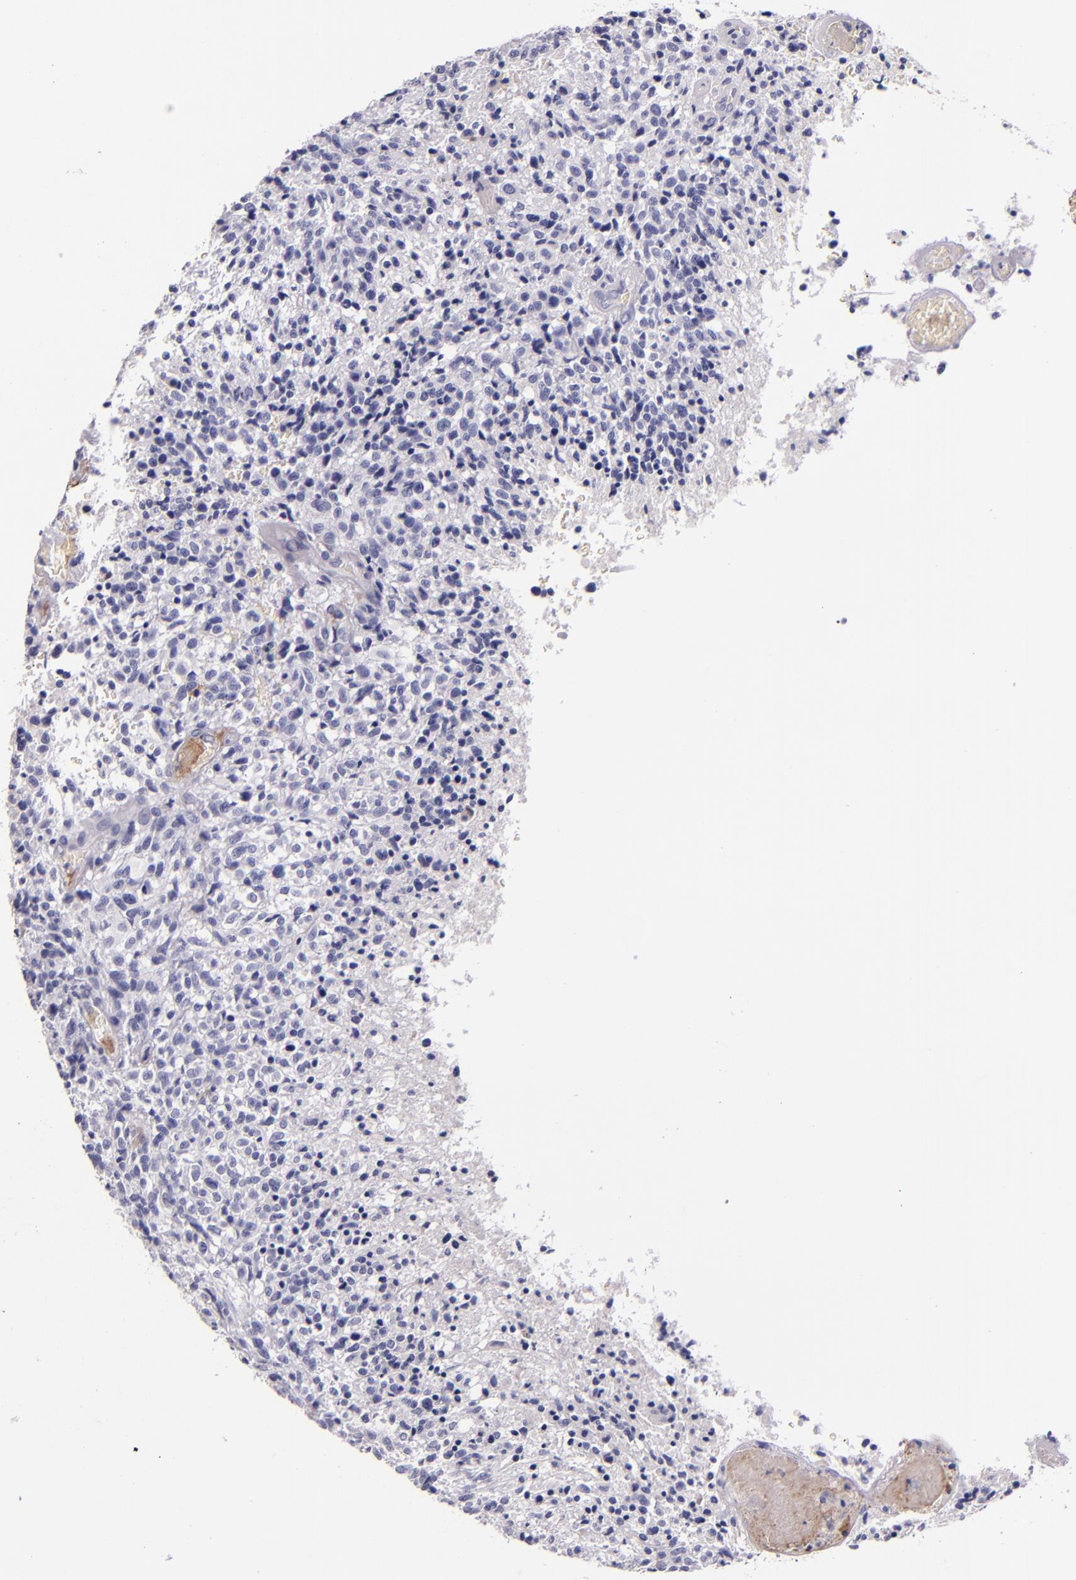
{"staining": {"intensity": "negative", "quantity": "none", "location": "none"}, "tissue": "glioma", "cell_type": "Tumor cells", "image_type": "cancer", "snomed": [{"axis": "morphology", "description": "Glioma, malignant, High grade"}, {"axis": "topography", "description": "Brain"}], "caption": "High power microscopy histopathology image of an immunohistochemistry (IHC) photomicrograph of malignant high-grade glioma, revealing no significant staining in tumor cells.", "gene": "F13A1", "patient": {"sex": "male", "age": 36}}